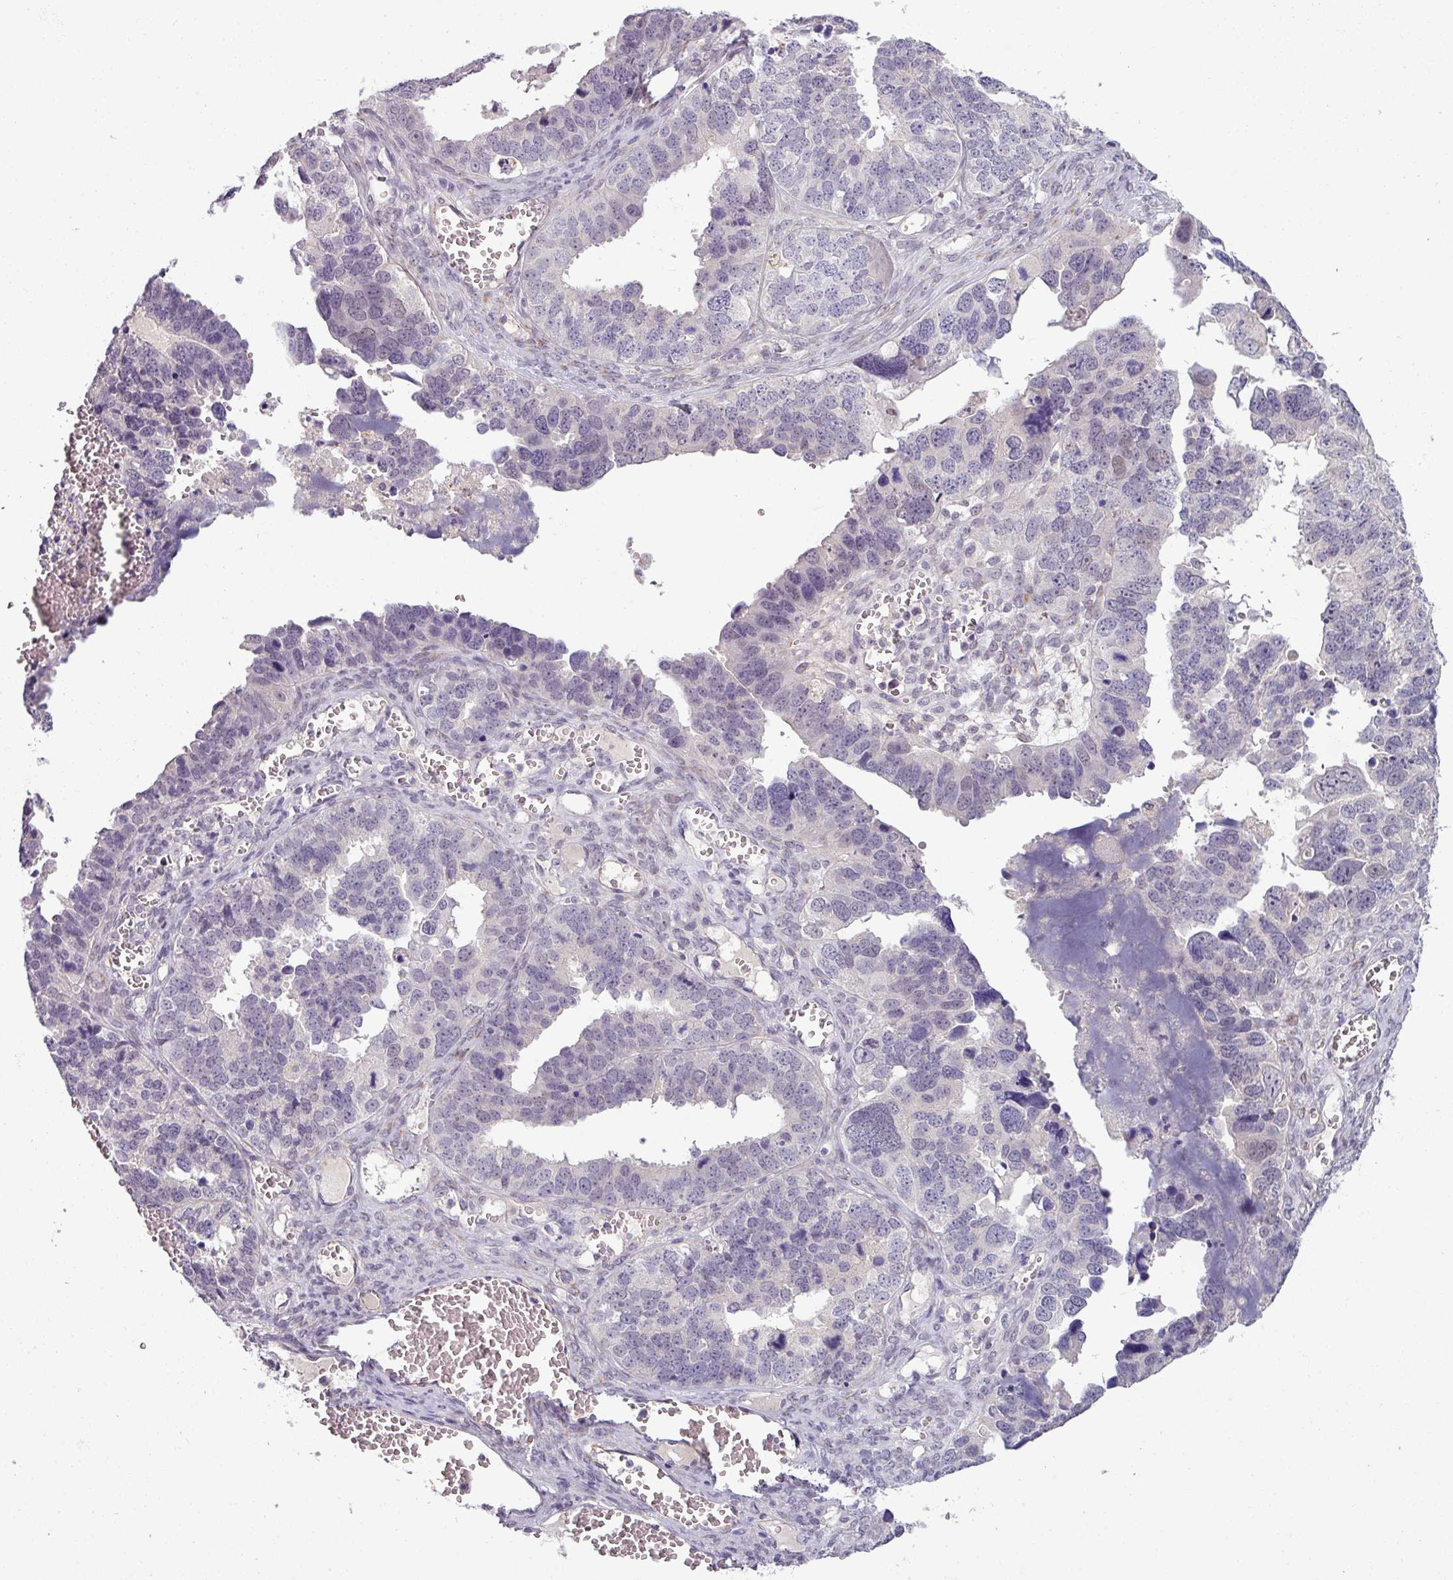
{"staining": {"intensity": "negative", "quantity": "none", "location": "none"}, "tissue": "ovarian cancer", "cell_type": "Tumor cells", "image_type": "cancer", "snomed": [{"axis": "morphology", "description": "Cystadenocarcinoma, serous, NOS"}, {"axis": "topography", "description": "Ovary"}], "caption": "Human ovarian cancer stained for a protein using immunohistochemistry displays no positivity in tumor cells.", "gene": "UVSSA", "patient": {"sex": "female", "age": 76}}